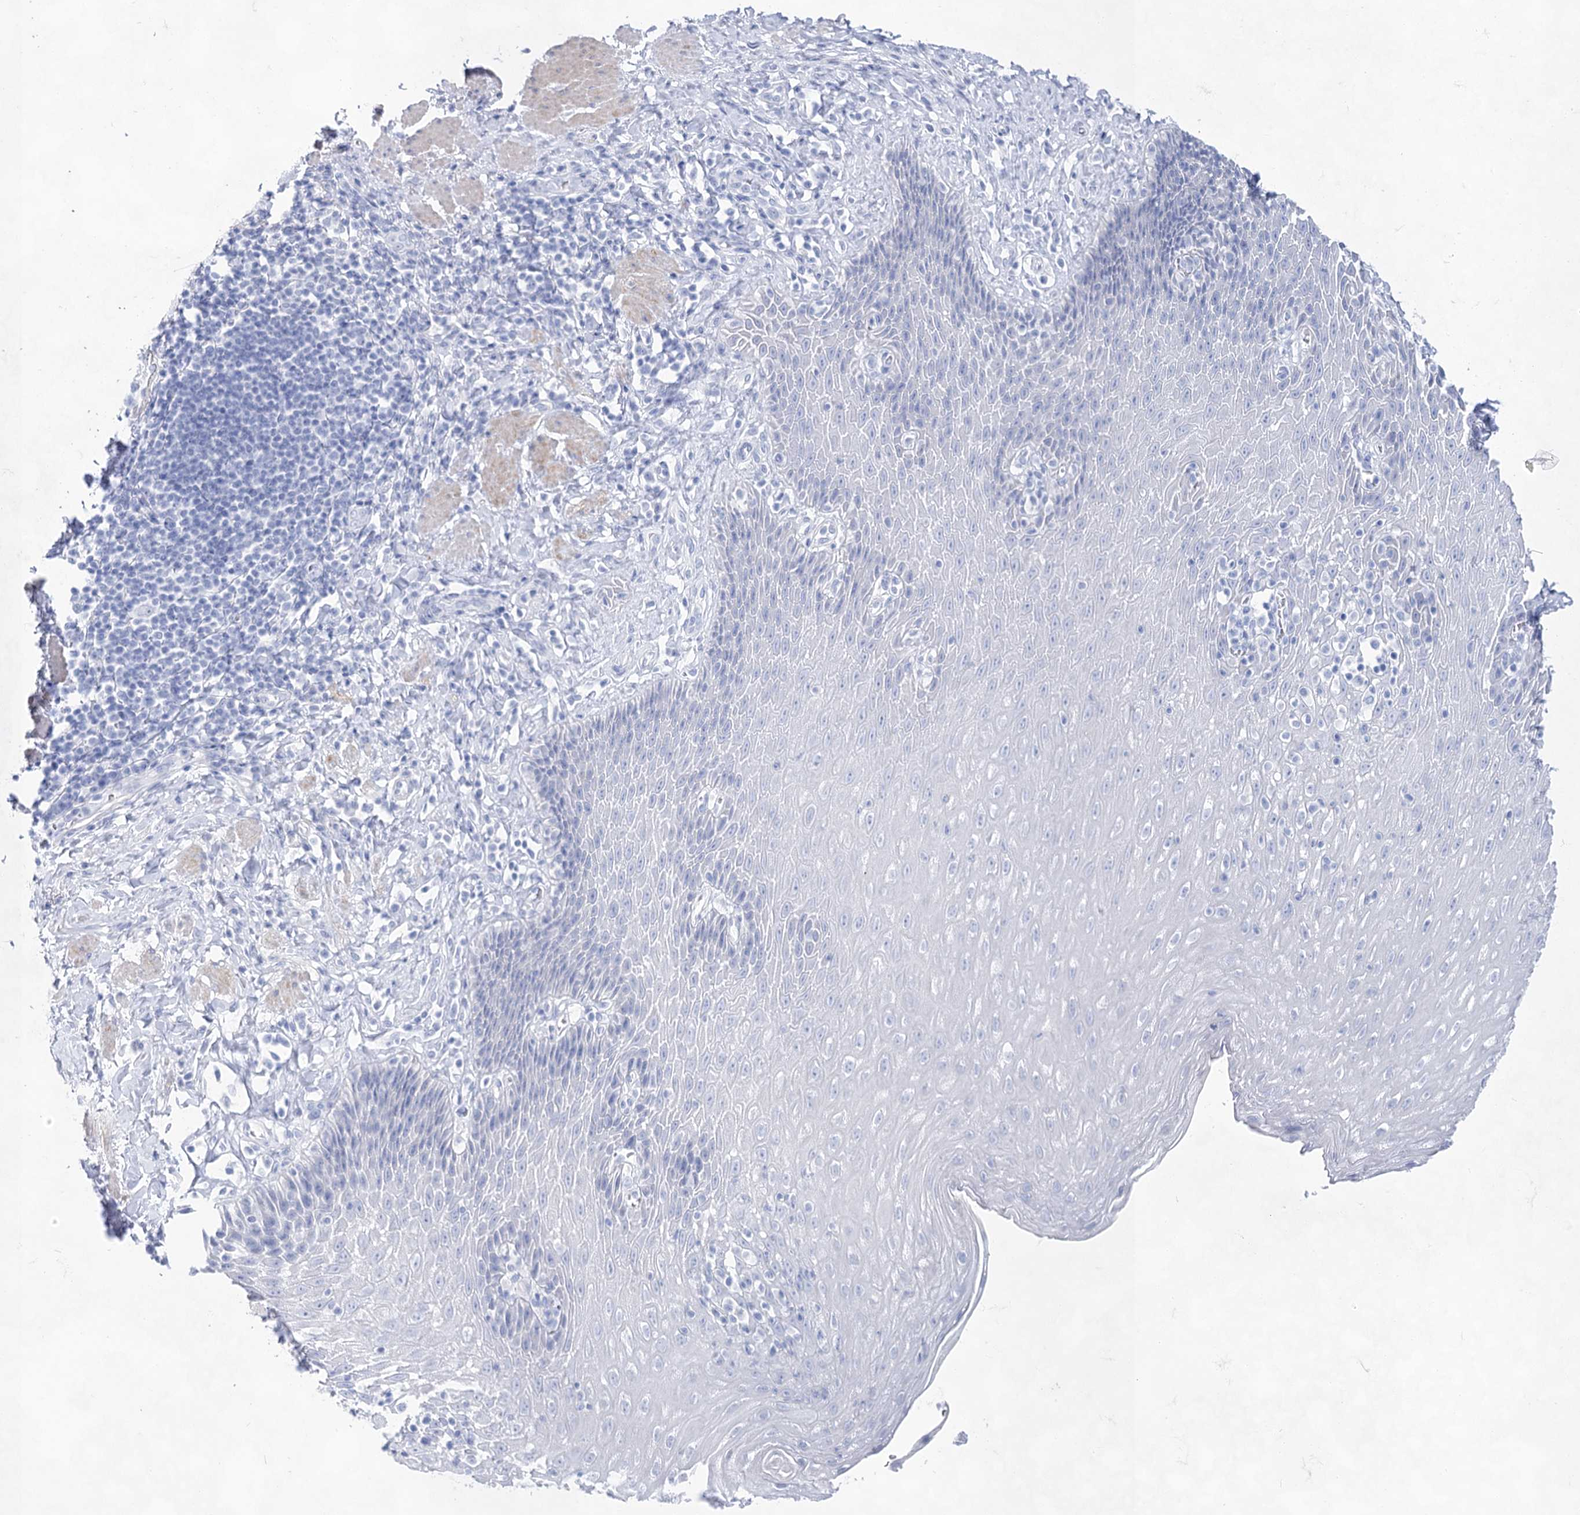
{"staining": {"intensity": "negative", "quantity": "none", "location": "none"}, "tissue": "esophagus", "cell_type": "Squamous epithelial cells", "image_type": "normal", "snomed": [{"axis": "morphology", "description": "Normal tissue, NOS"}, {"axis": "topography", "description": "Esophagus"}], "caption": "The micrograph exhibits no significant positivity in squamous epithelial cells of esophagus.", "gene": "ACRV1", "patient": {"sex": "female", "age": 61}}